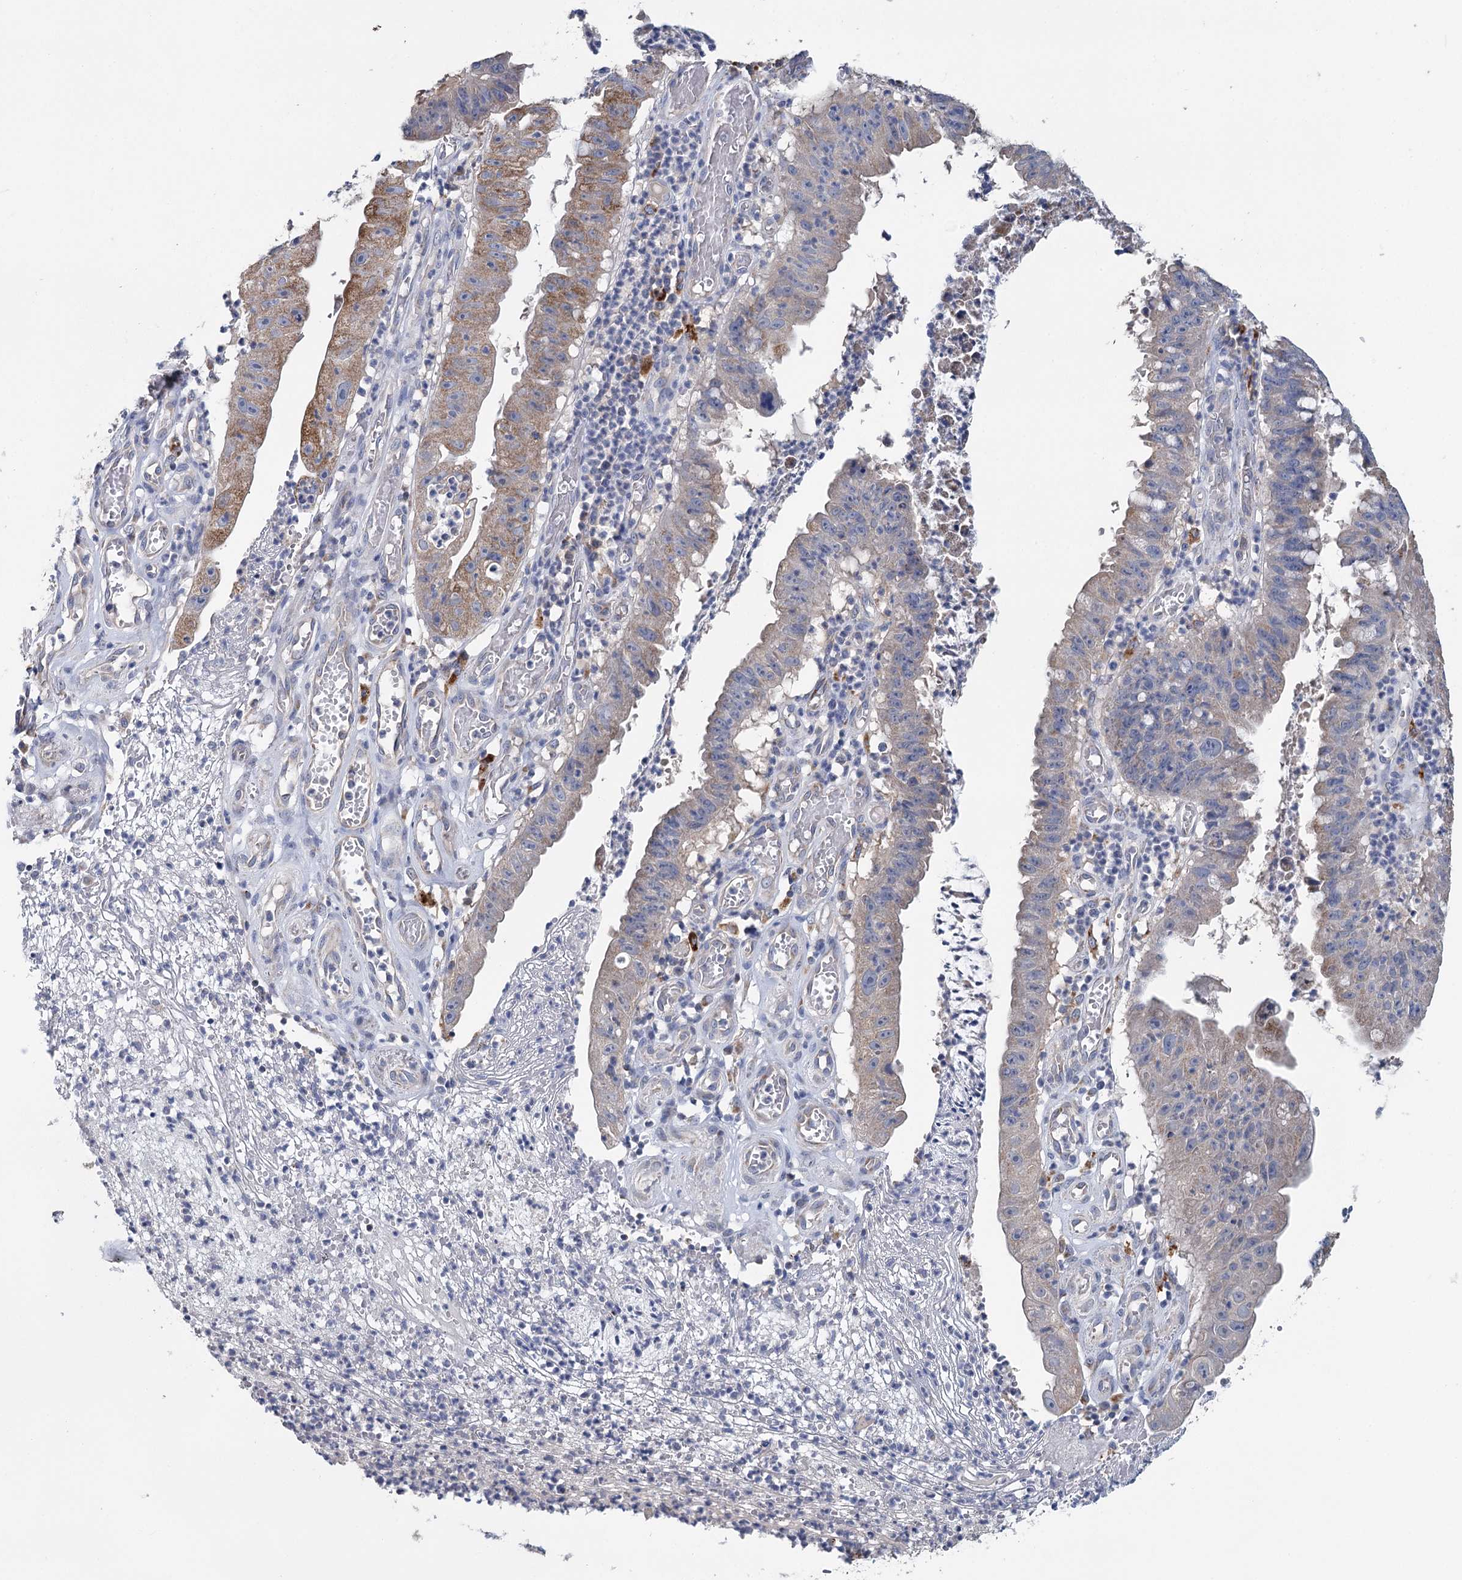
{"staining": {"intensity": "moderate", "quantity": "25%-75%", "location": "cytoplasmic/membranous"}, "tissue": "stomach cancer", "cell_type": "Tumor cells", "image_type": "cancer", "snomed": [{"axis": "morphology", "description": "Adenocarcinoma, NOS"}, {"axis": "topography", "description": "Stomach"}], "caption": "Human stomach adenocarcinoma stained for a protein (brown) exhibits moderate cytoplasmic/membranous positive expression in about 25%-75% of tumor cells.", "gene": "ANKRD16", "patient": {"sex": "male", "age": 59}}